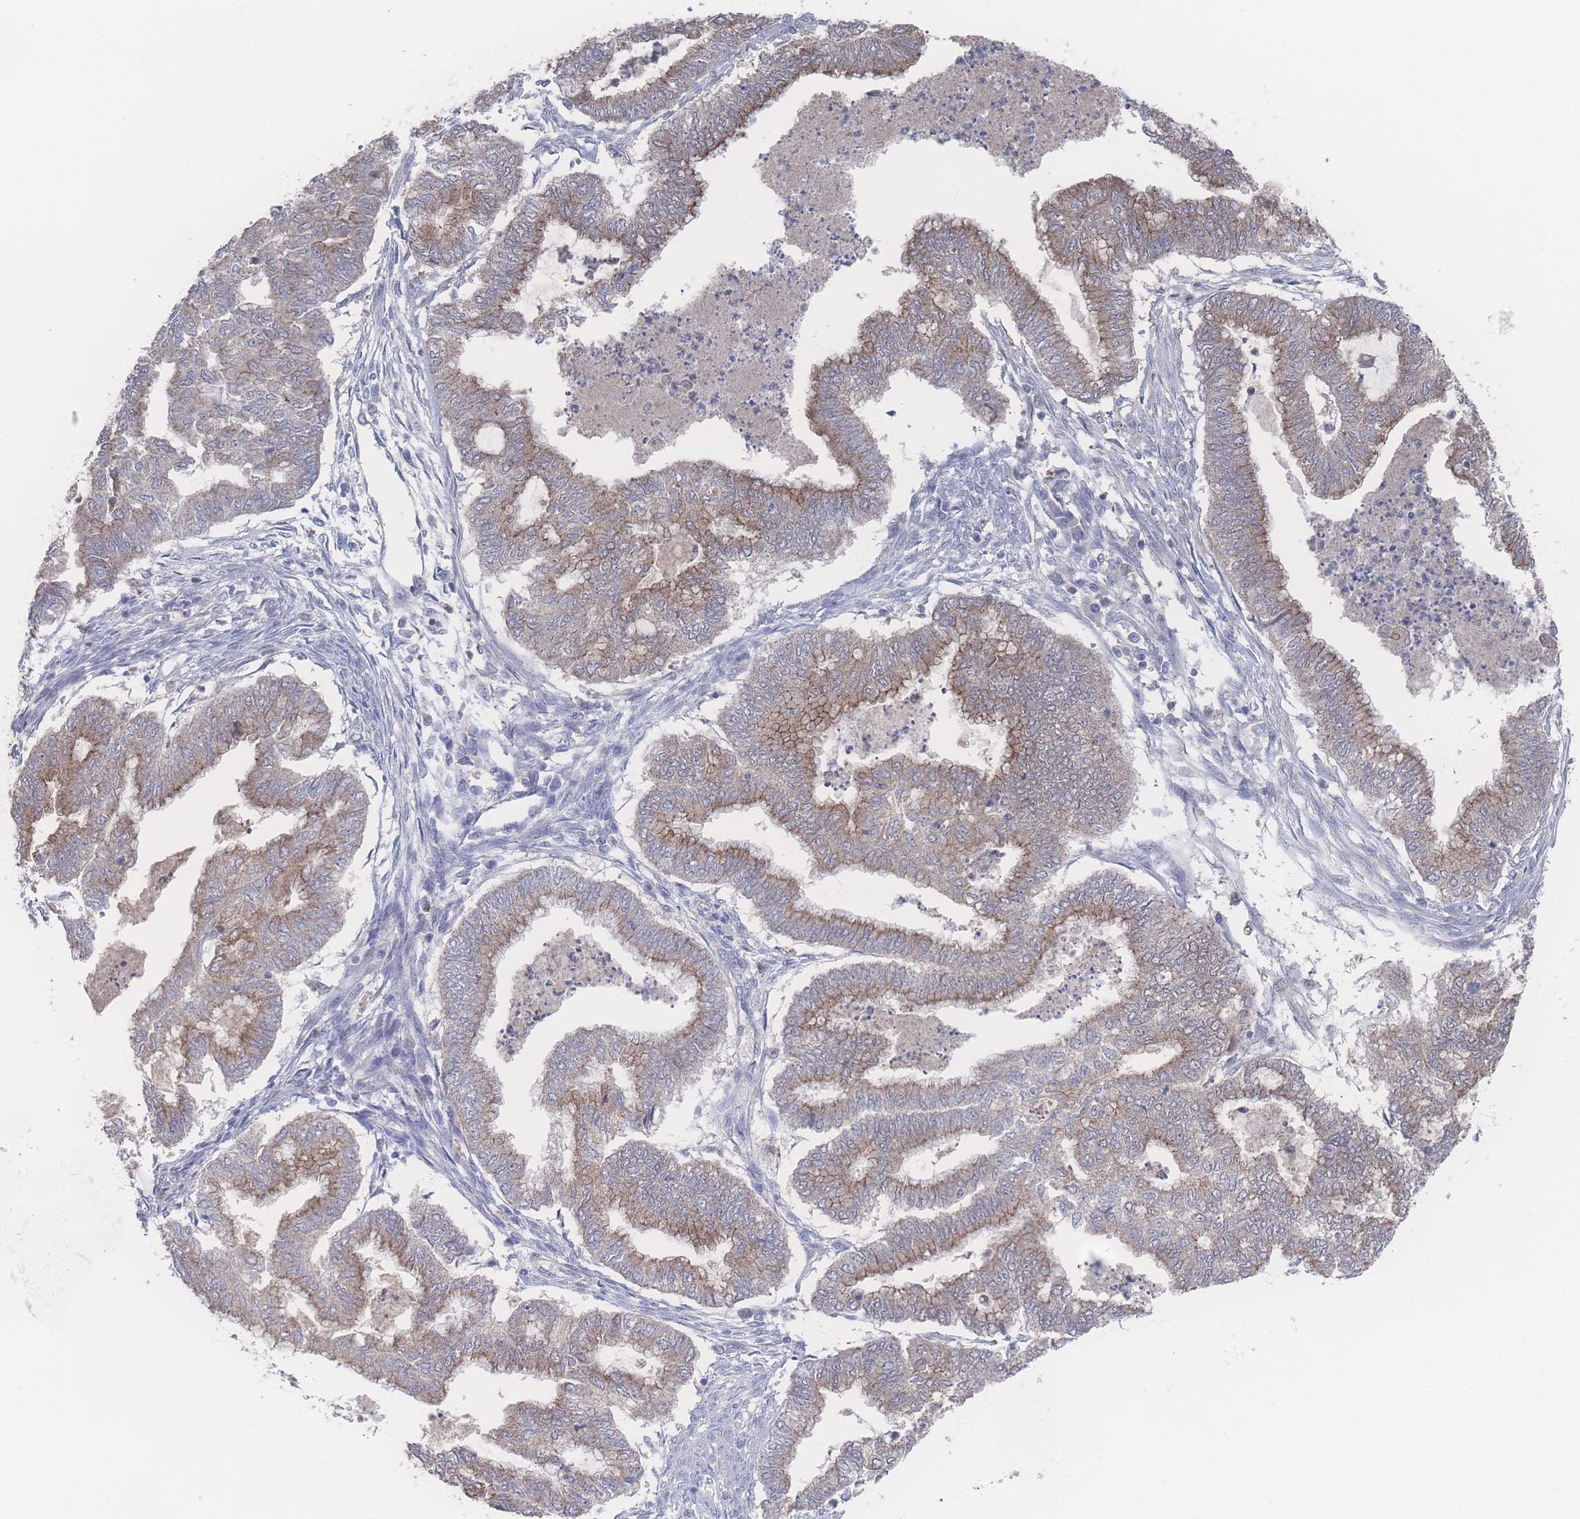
{"staining": {"intensity": "weak", "quantity": "25%-75%", "location": "cytoplasmic/membranous"}, "tissue": "endometrial cancer", "cell_type": "Tumor cells", "image_type": "cancer", "snomed": [{"axis": "morphology", "description": "Adenocarcinoma, NOS"}, {"axis": "topography", "description": "Endometrium"}], "caption": "A low amount of weak cytoplasmic/membranous staining is present in approximately 25%-75% of tumor cells in adenocarcinoma (endometrial) tissue.", "gene": "NBEAL1", "patient": {"sex": "female", "age": 79}}